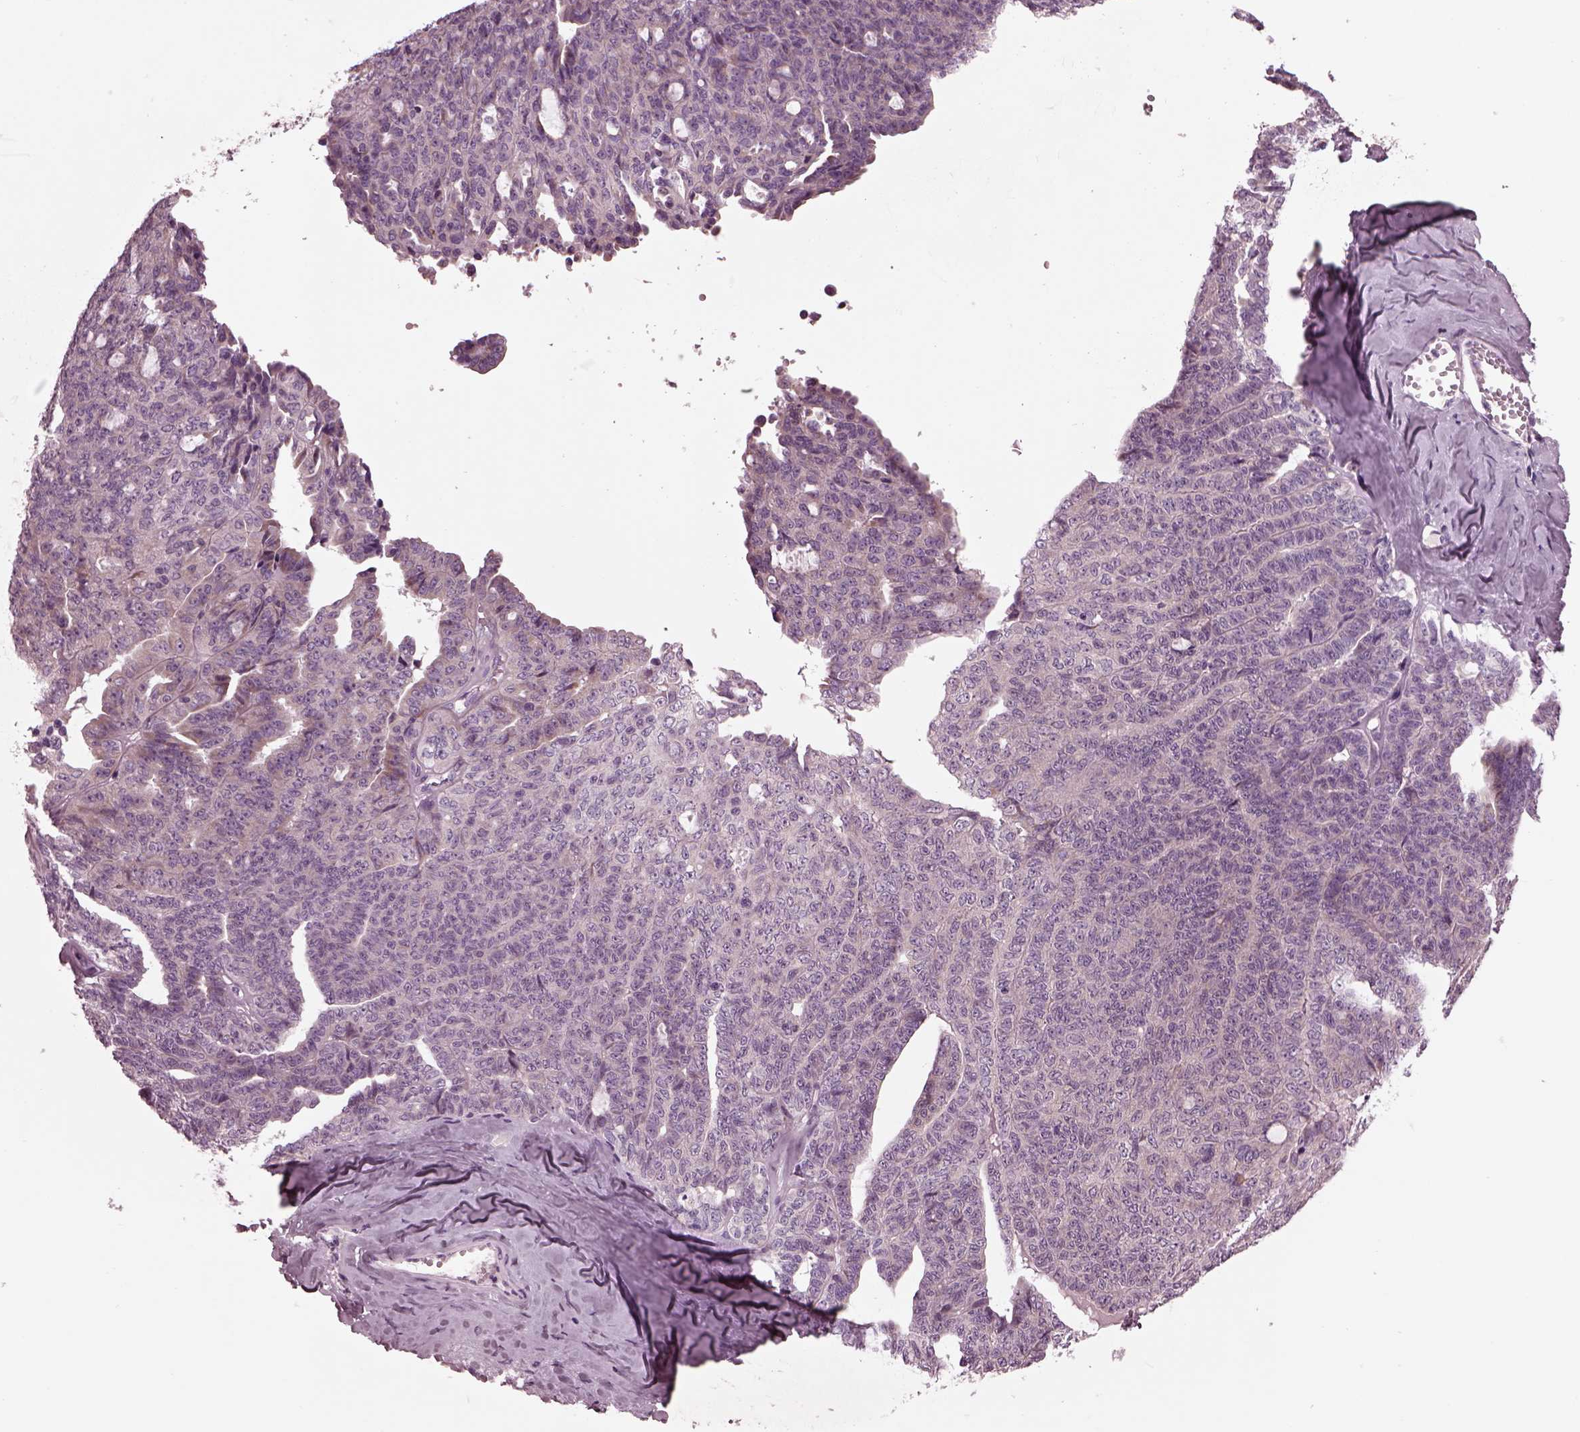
{"staining": {"intensity": "negative", "quantity": "none", "location": "none"}, "tissue": "ovarian cancer", "cell_type": "Tumor cells", "image_type": "cancer", "snomed": [{"axis": "morphology", "description": "Cystadenocarcinoma, serous, NOS"}, {"axis": "topography", "description": "Ovary"}], "caption": "High magnification brightfield microscopy of serous cystadenocarcinoma (ovarian) stained with DAB (3,3'-diaminobenzidine) (brown) and counterstained with hematoxylin (blue): tumor cells show no significant staining.", "gene": "AP4M1", "patient": {"sex": "female", "age": 71}}